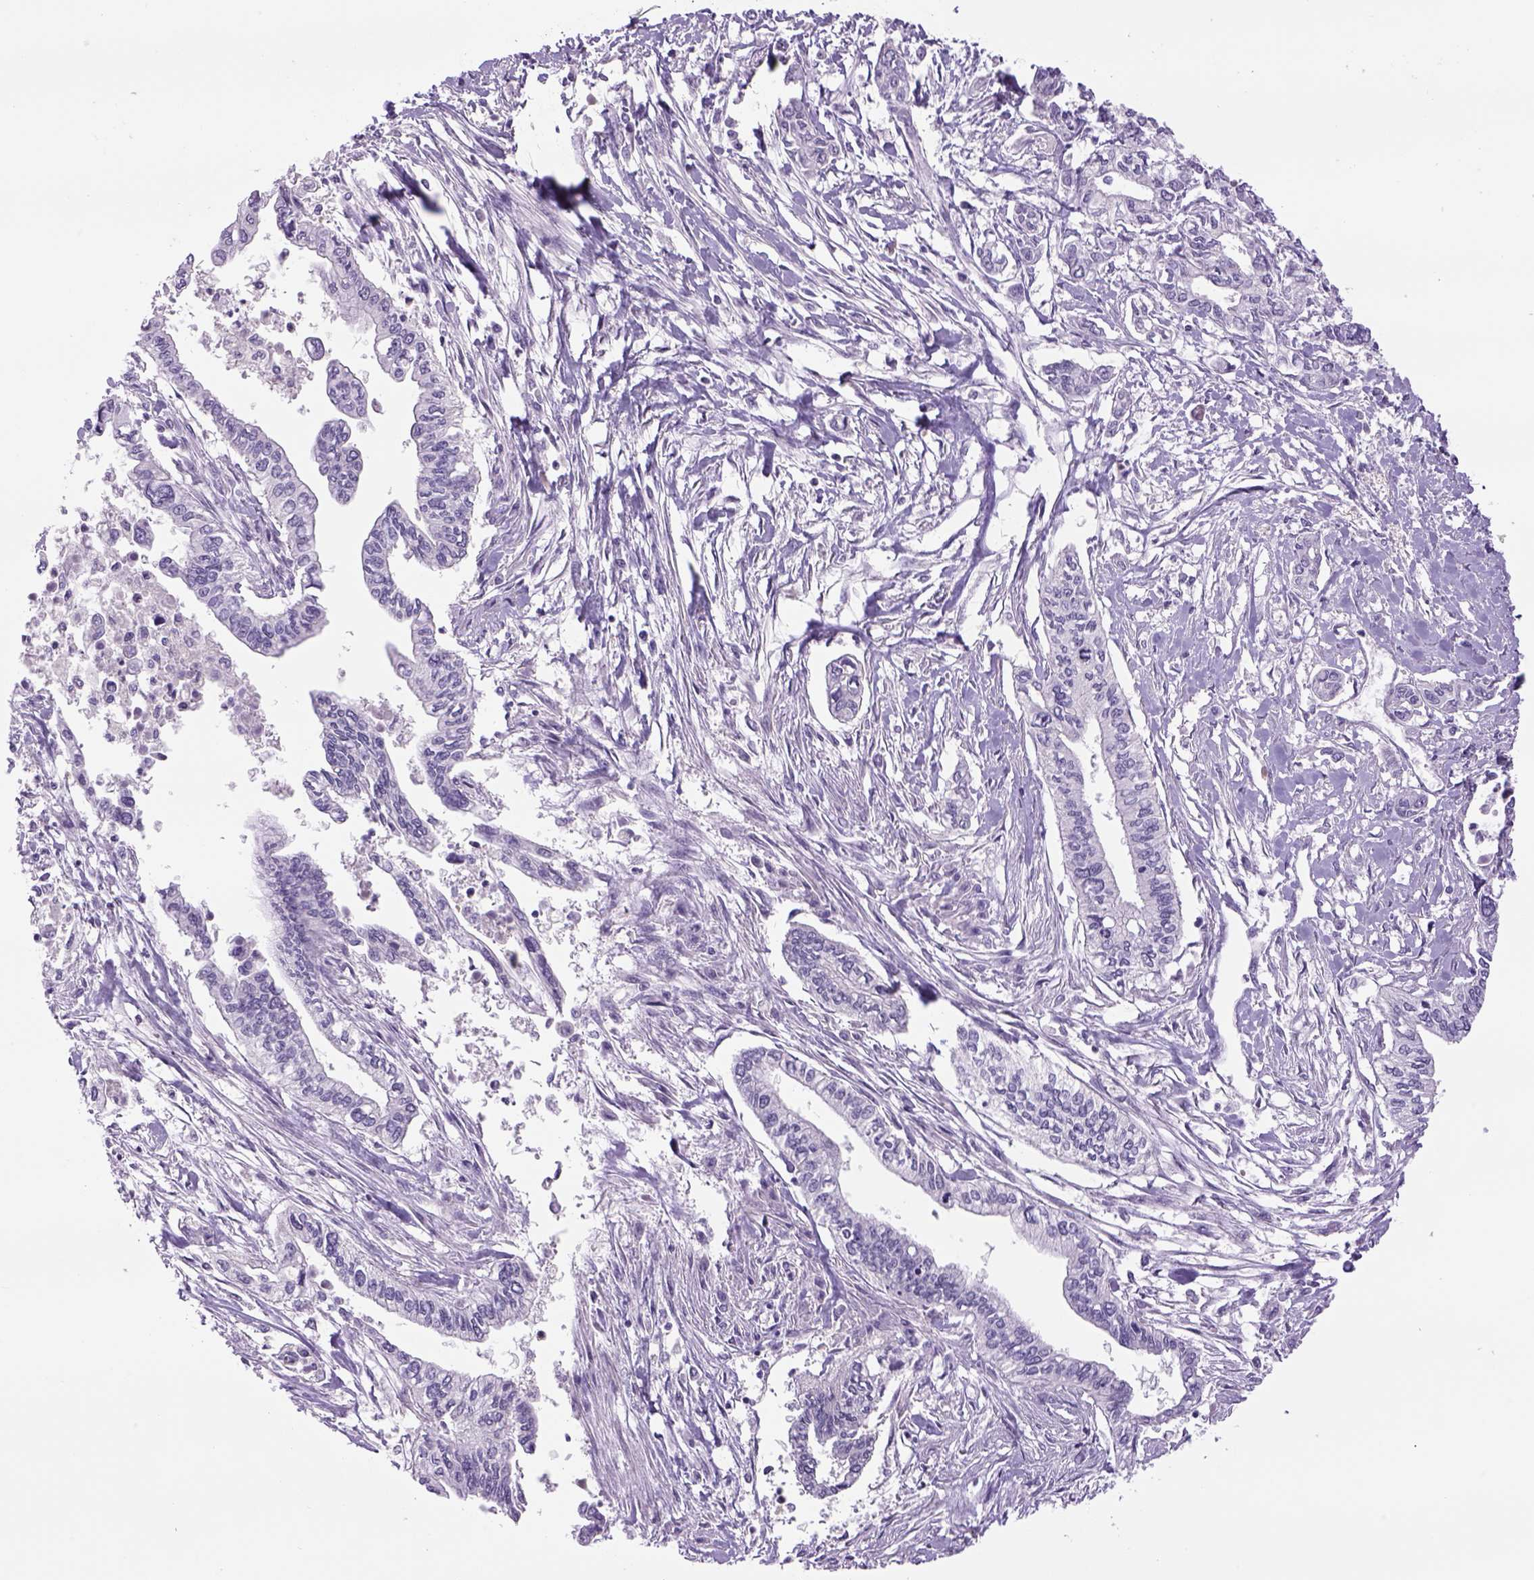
{"staining": {"intensity": "negative", "quantity": "none", "location": "none"}, "tissue": "pancreatic cancer", "cell_type": "Tumor cells", "image_type": "cancer", "snomed": [{"axis": "morphology", "description": "Adenocarcinoma, NOS"}, {"axis": "topography", "description": "Pancreas"}], "caption": "This is an immunohistochemistry (IHC) image of pancreatic cancer. There is no positivity in tumor cells.", "gene": "DBH", "patient": {"sex": "male", "age": 60}}